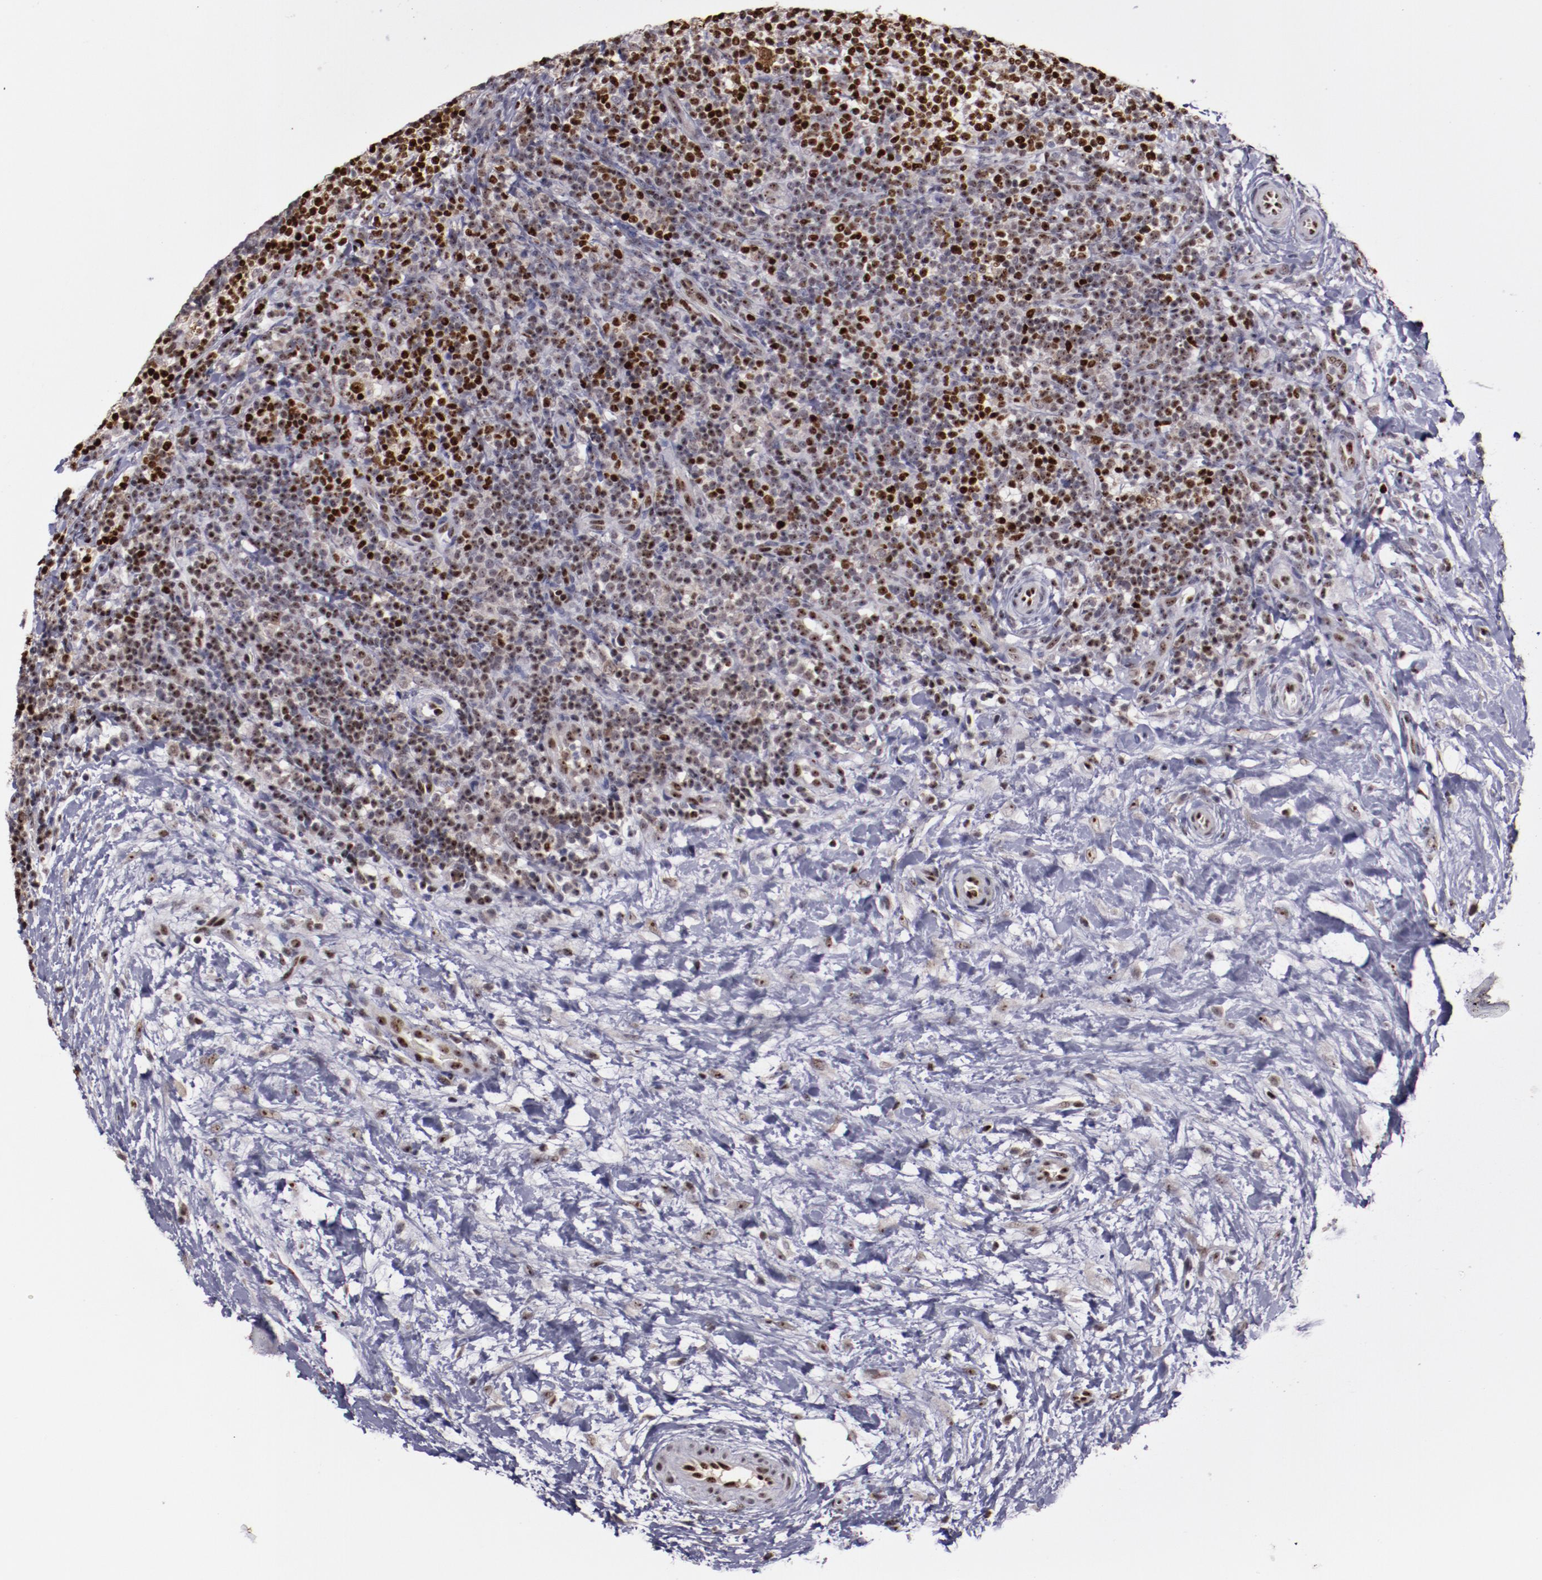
{"staining": {"intensity": "moderate", "quantity": "25%-75%", "location": "nuclear"}, "tissue": "lymphoma", "cell_type": "Tumor cells", "image_type": "cancer", "snomed": [{"axis": "morphology", "description": "Malignant lymphoma, non-Hodgkin's type, Low grade"}, {"axis": "topography", "description": "Lymph node"}], "caption": "An image of human malignant lymphoma, non-Hodgkin's type (low-grade) stained for a protein shows moderate nuclear brown staining in tumor cells.", "gene": "DDX24", "patient": {"sex": "female", "age": 76}}